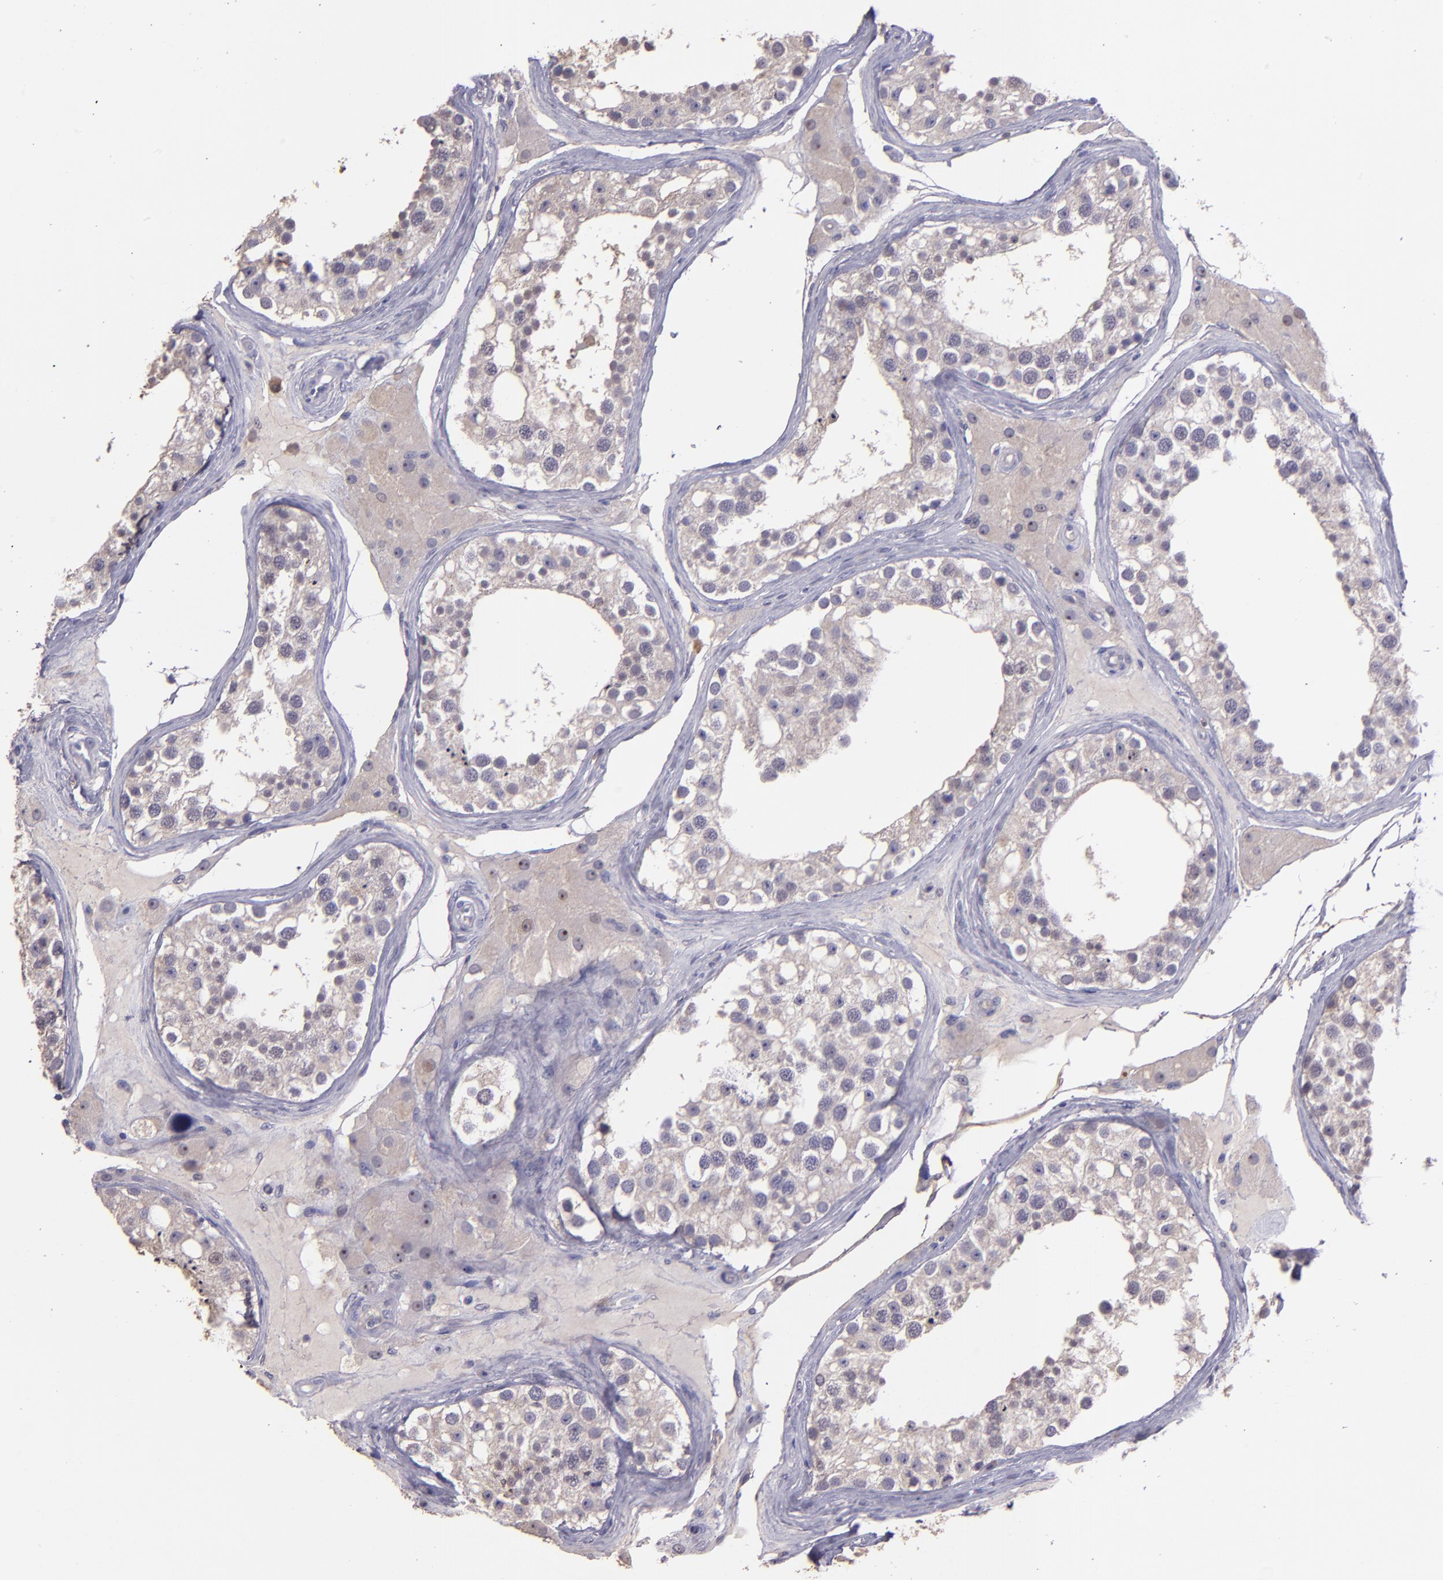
{"staining": {"intensity": "weak", "quantity": "<25%", "location": "cytoplasmic/membranous"}, "tissue": "testis", "cell_type": "Cells in seminiferous ducts", "image_type": "normal", "snomed": [{"axis": "morphology", "description": "Normal tissue, NOS"}, {"axis": "topography", "description": "Testis"}], "caption": "Cells in seminiferous ducts are negative for brown protein staining in normal testis. (Immunohistochemistry, brightfield microscopy, high magnification).", "gene": "PAPPA", "patient": {"sex": "male", "age": 68}}